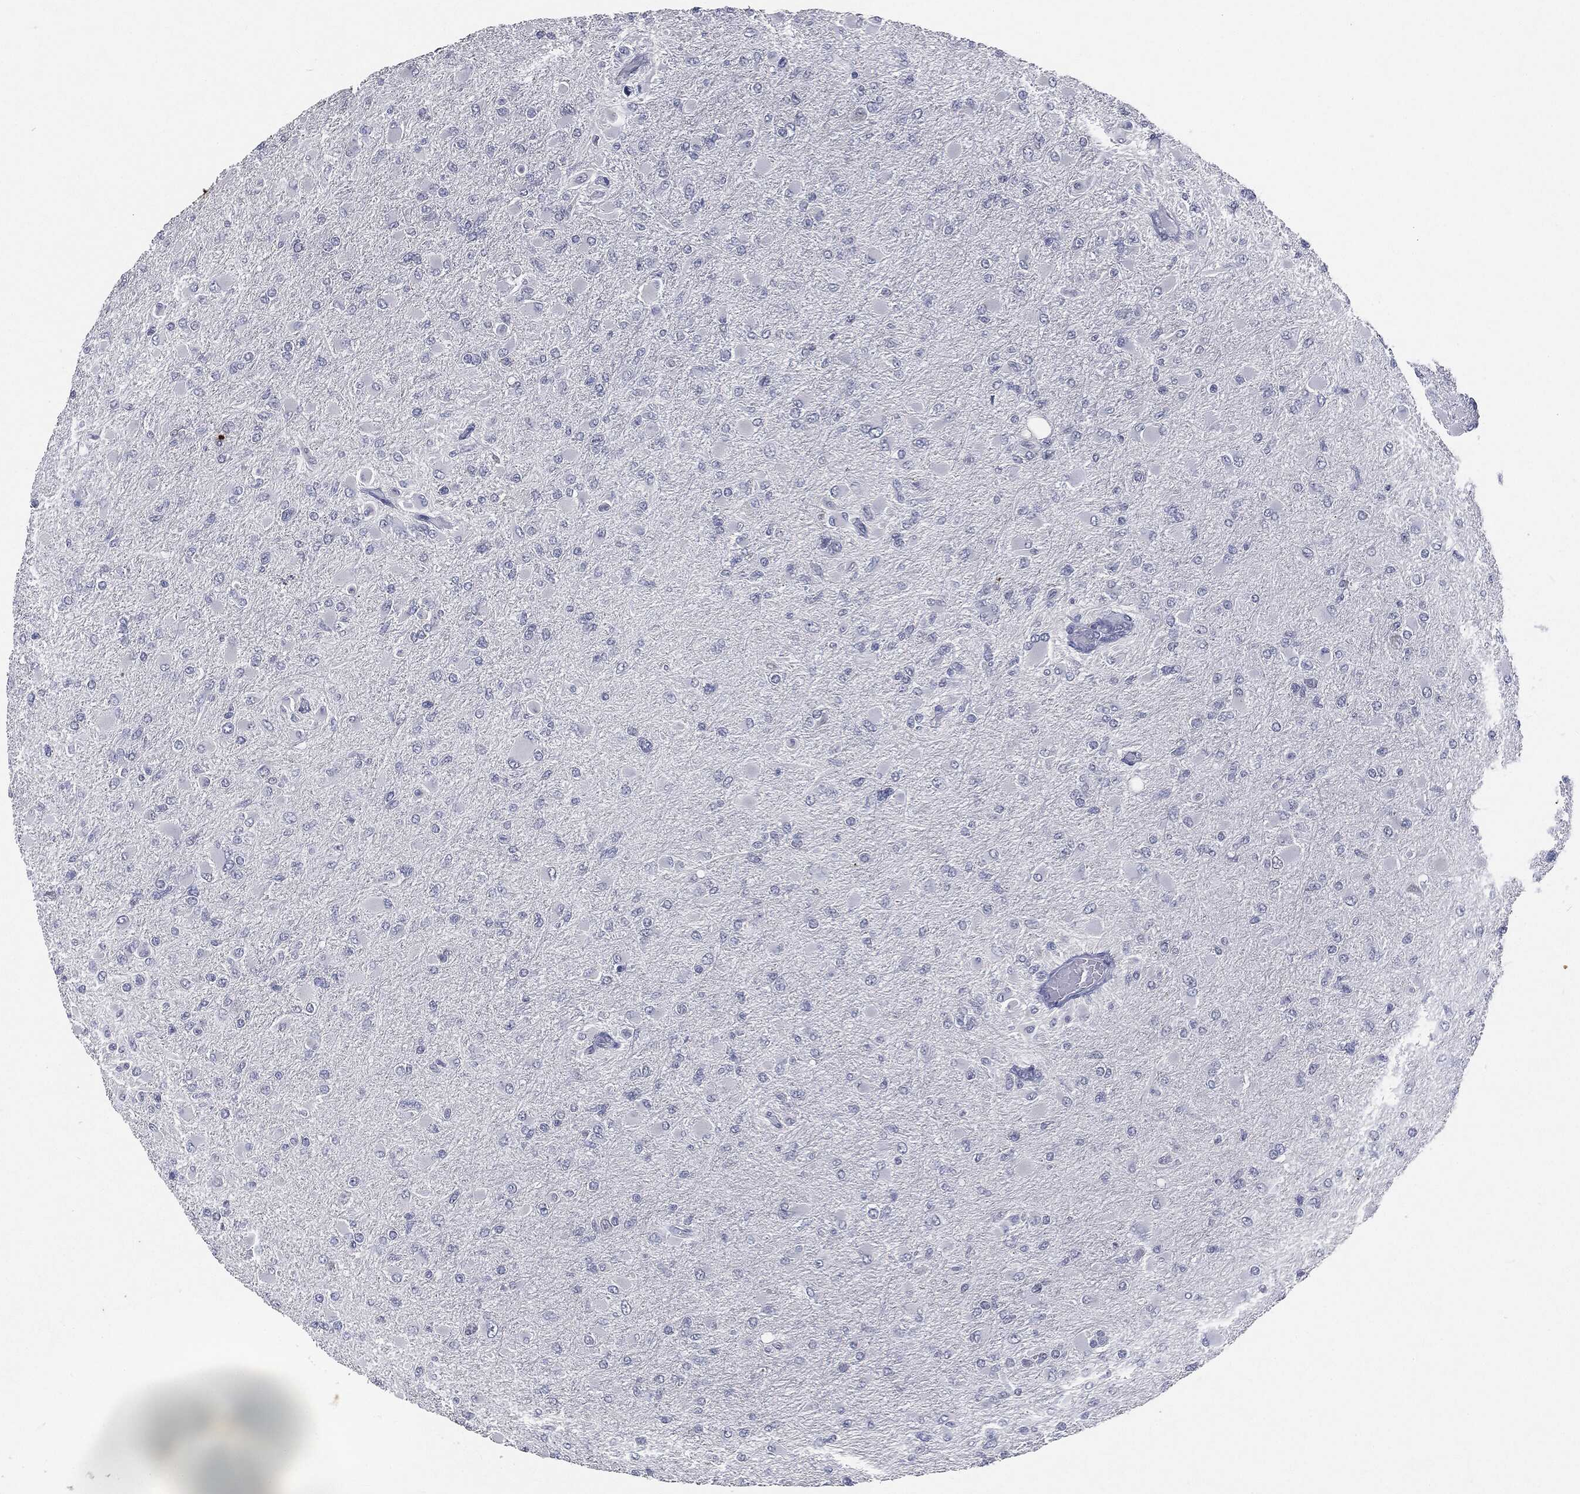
{"staining": {"intensity": "negative", "quantity": "none", "location": "none"}, "tissue": "glioma", "cell_type": "Tumor cells", "image_type": "cancer", "snomed": [{"axis": "morphology", "description": "Glioma, malignant, High grade"}, {"axis": "topography", "description": "Cerebral cortex"}], "caption": "High power microscopy histopathology image of an immunohistochemistry (IHC) micrograph of high-grade glioma (malignant), revealing no significant positivity in tumor cells. The staining was performed using DAB (3,3'-diaminobenzidine) to visualize the protein expression in brown, while the nuclei were stained in blue with hematoxylin (Magnification: 20x).", "gene": "SLC2A2", "patient": {"sex": "female", "age": 36}}